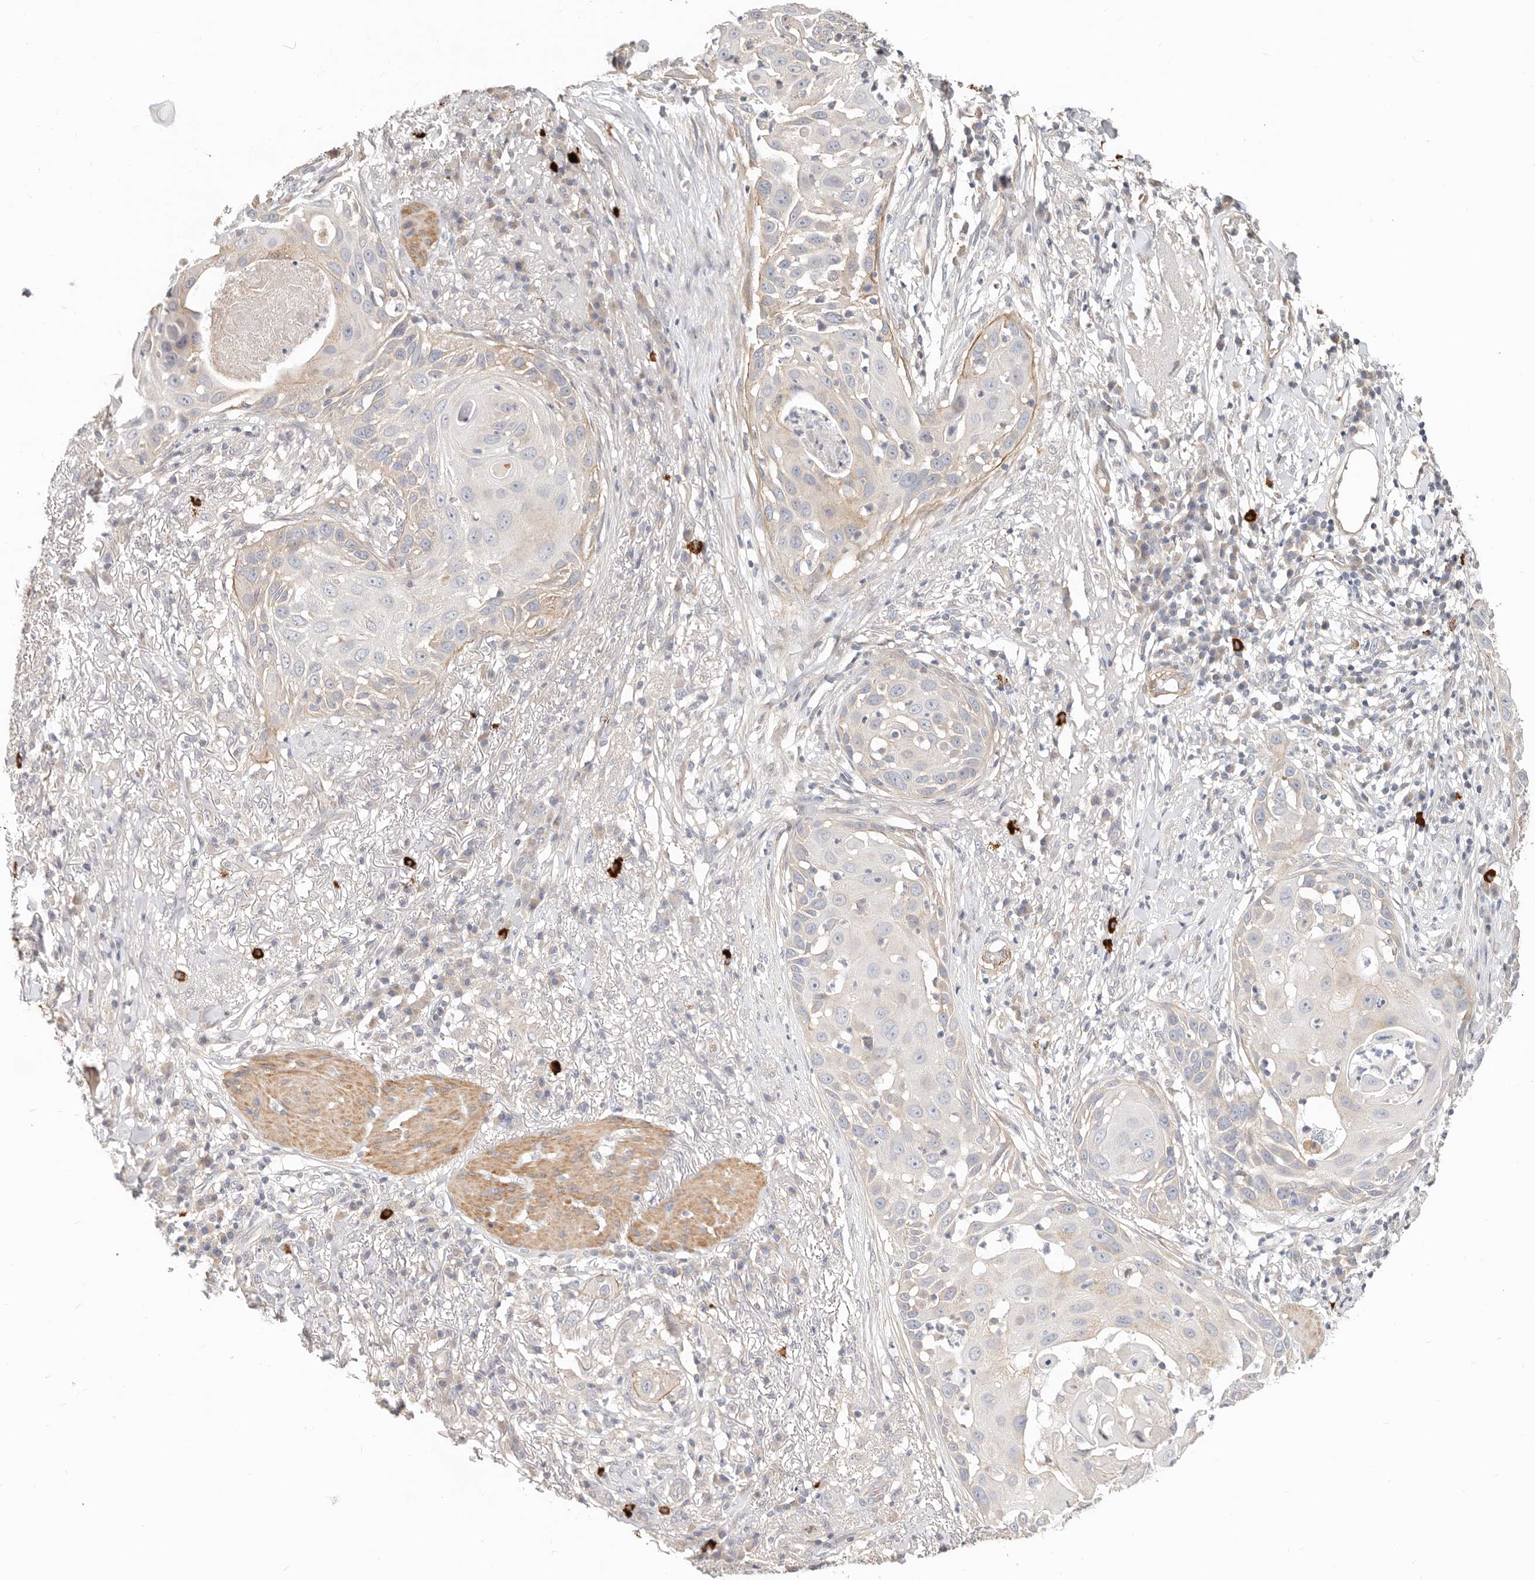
{"staining": {"intensity": "weak", "quantity": "<25%", "location": "cytoplasmic/membranous"}, "tissue": "skin cancer", "cell_type": "Tumor cells", "image_type": "cancer", "snomed": [{"axis": "morphology", "description": "Squamous cell carcinoma, NOS"}, {"axis": "topography", "description": "Skin"}], "caption": "High magnification brightfield microscopy of skin squamous cell carcinoma stained with DAB (3,3'-diaminobenzidine) (brown) and counterstained with hematoxylin (blue): tumor cells show no significant positivity.", "gene": "ZRANB1", "patient": {"sex": "female", "age": 44}}